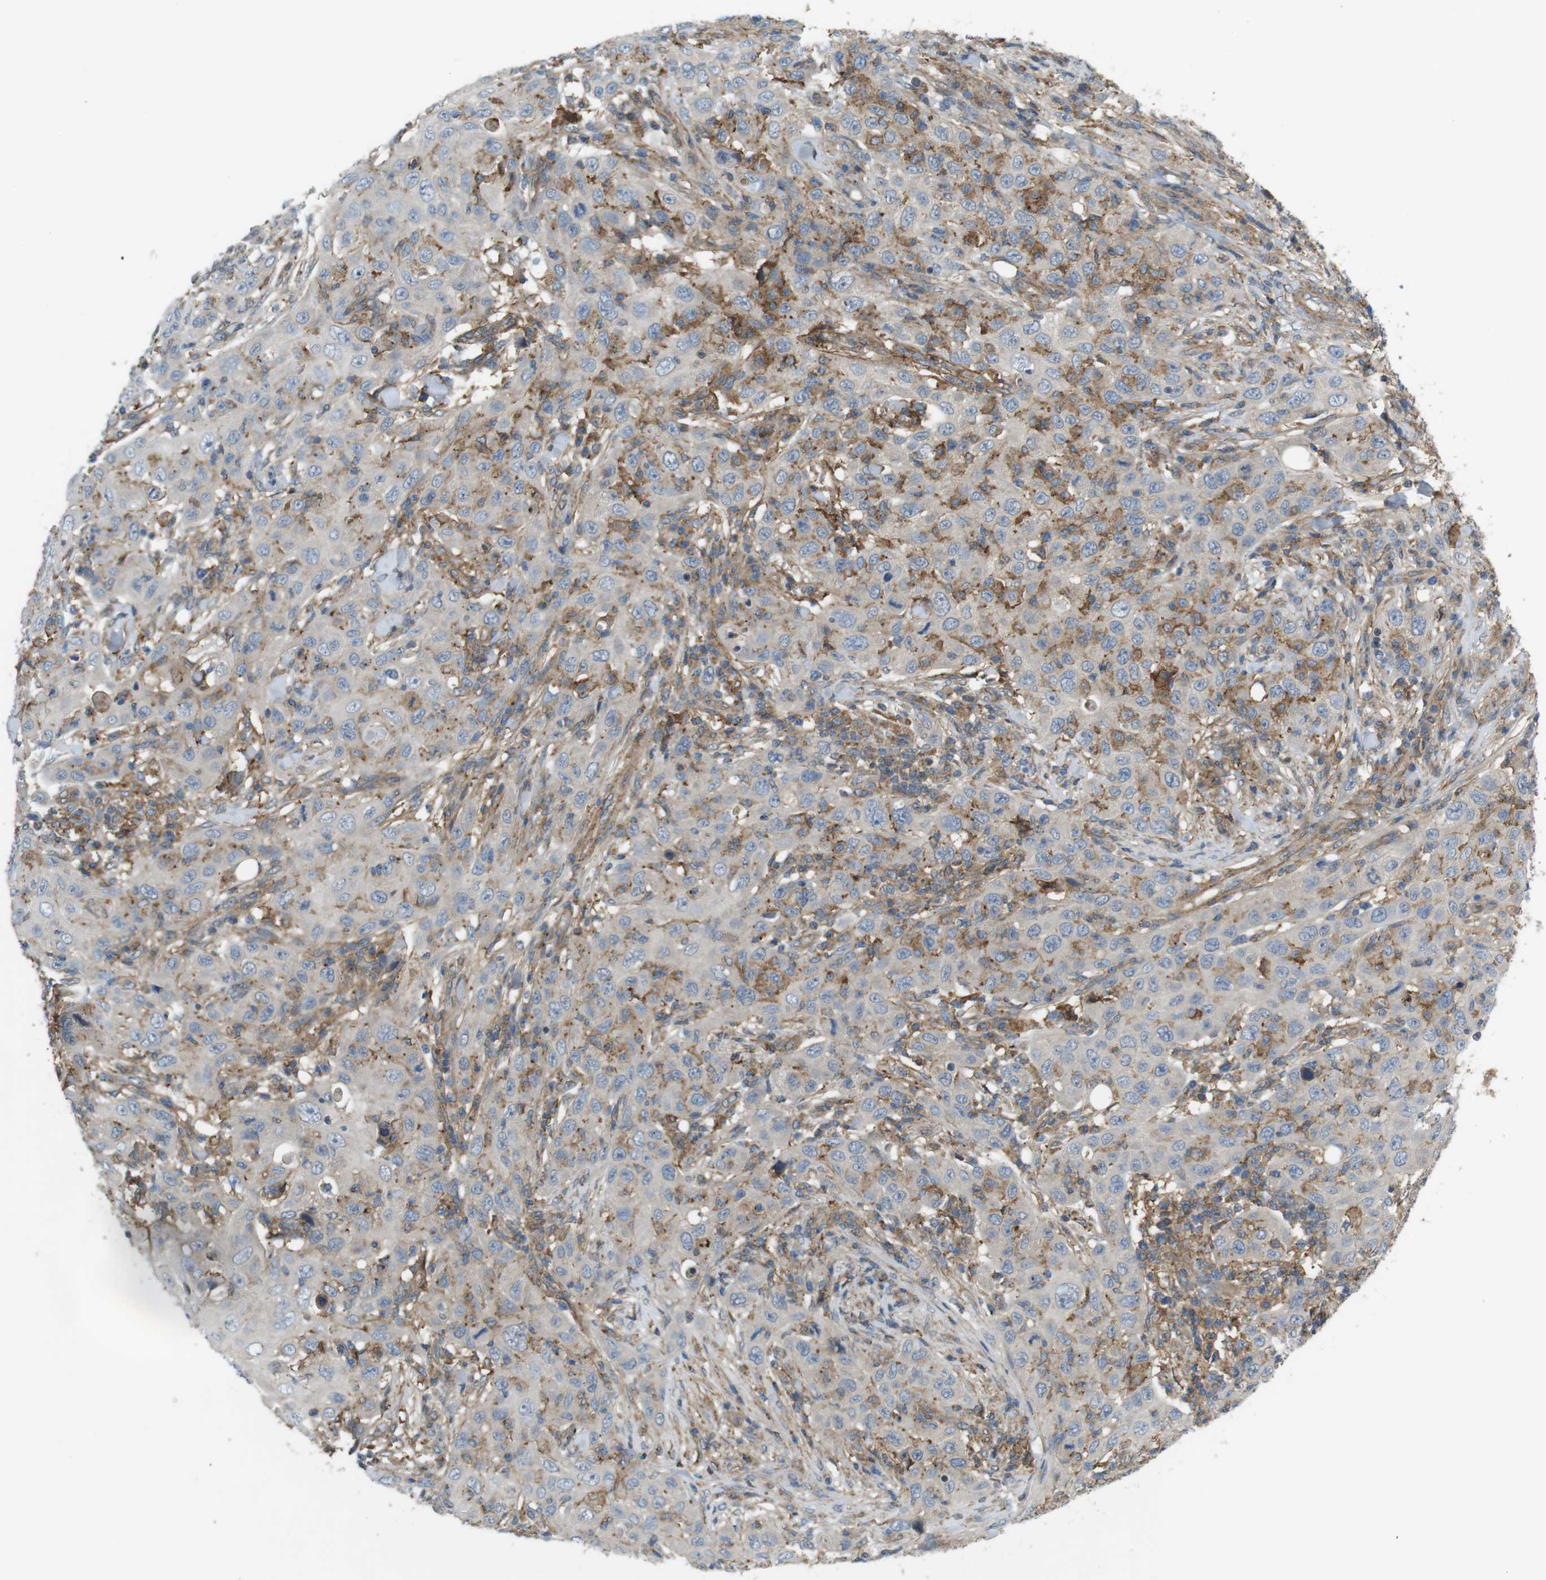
{"staining": {"intensity": "weak", "quantity": "<25%", "location": "cytoplasmic/membranous"}, "tissue": "skin cancer", "cell_type": "Tumor cells", "image_type": "cancer", "snomed": [{"axis": "morphology", "description": "Squamous cell carcinoma, NOS"}, {"axis": "topography", "description": "Skin"}], "caption": "High magnification brightfield microscopy of squamous cell carcinoma (skin) stained with DAB (3,3'-diaminobenzidine) (brown) and counterstained with hematoxylin (blue): tumor cells show no significant staining.", "gene": "DDAH2", "patient": {"sex": "female", "age": 88}}